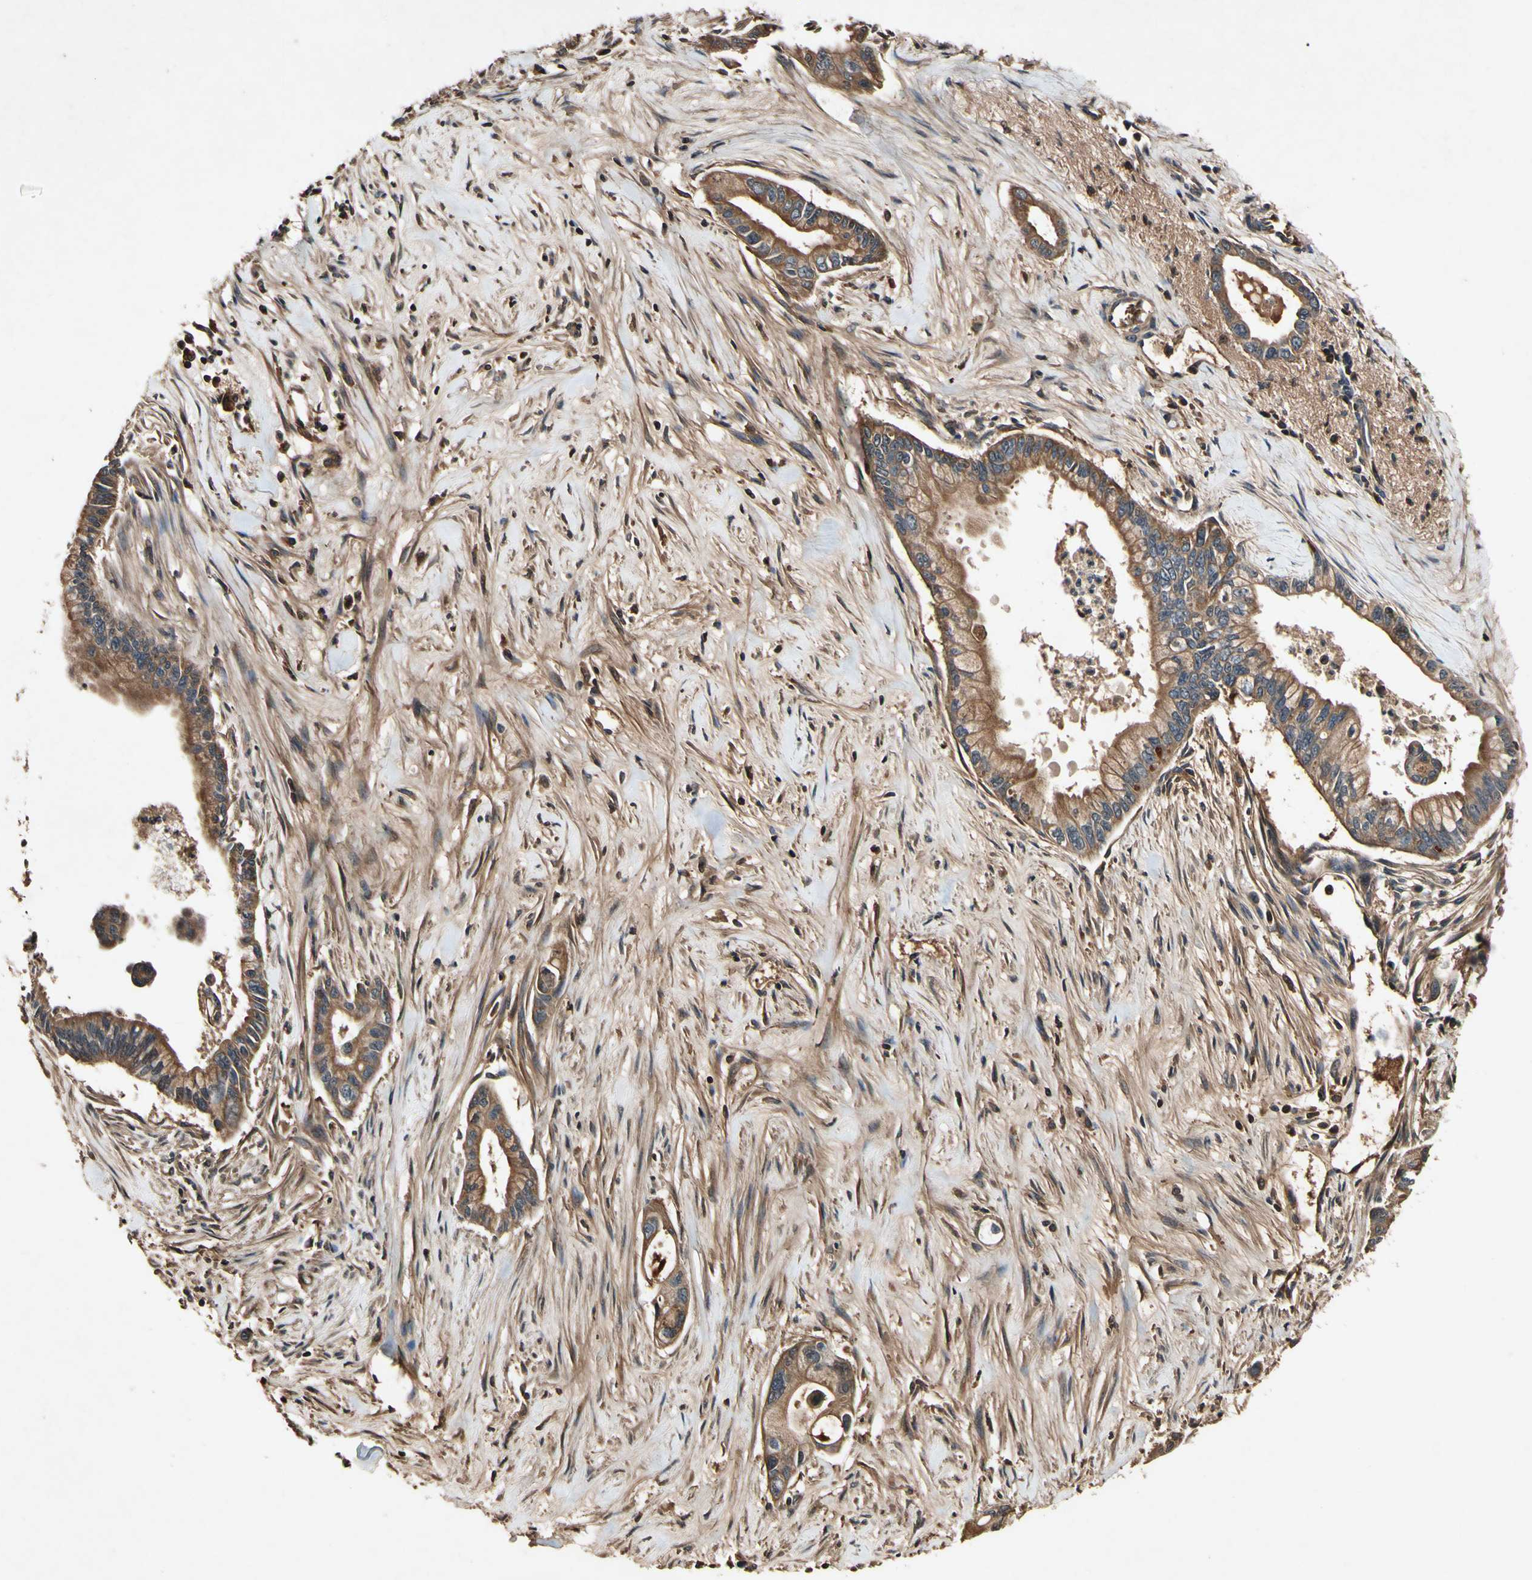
{"staining": {"intensity": "moderate", "quantity": ">75%", "location": "cytoplasmic/membranous"}, "tissue": "pancreatic cancer", "cell_type": "Tumor cells", "image_type": "cancer", "snomed": [{"axis": "morphology", "description": "Adenocarcinoma, NOS"}, {"axis": "topography", "description": "Pancreas"}], "caption": "IHC histopathology image of human pancreatic cancer (adenocarcinoma) stained for a protein (brown), which displays medium levels of moderate cytoplasmic/membranous staining in approximately >75% of tumor cells.", "gene": "PLAT", "patient": {"sex": "male", "age": 70}}